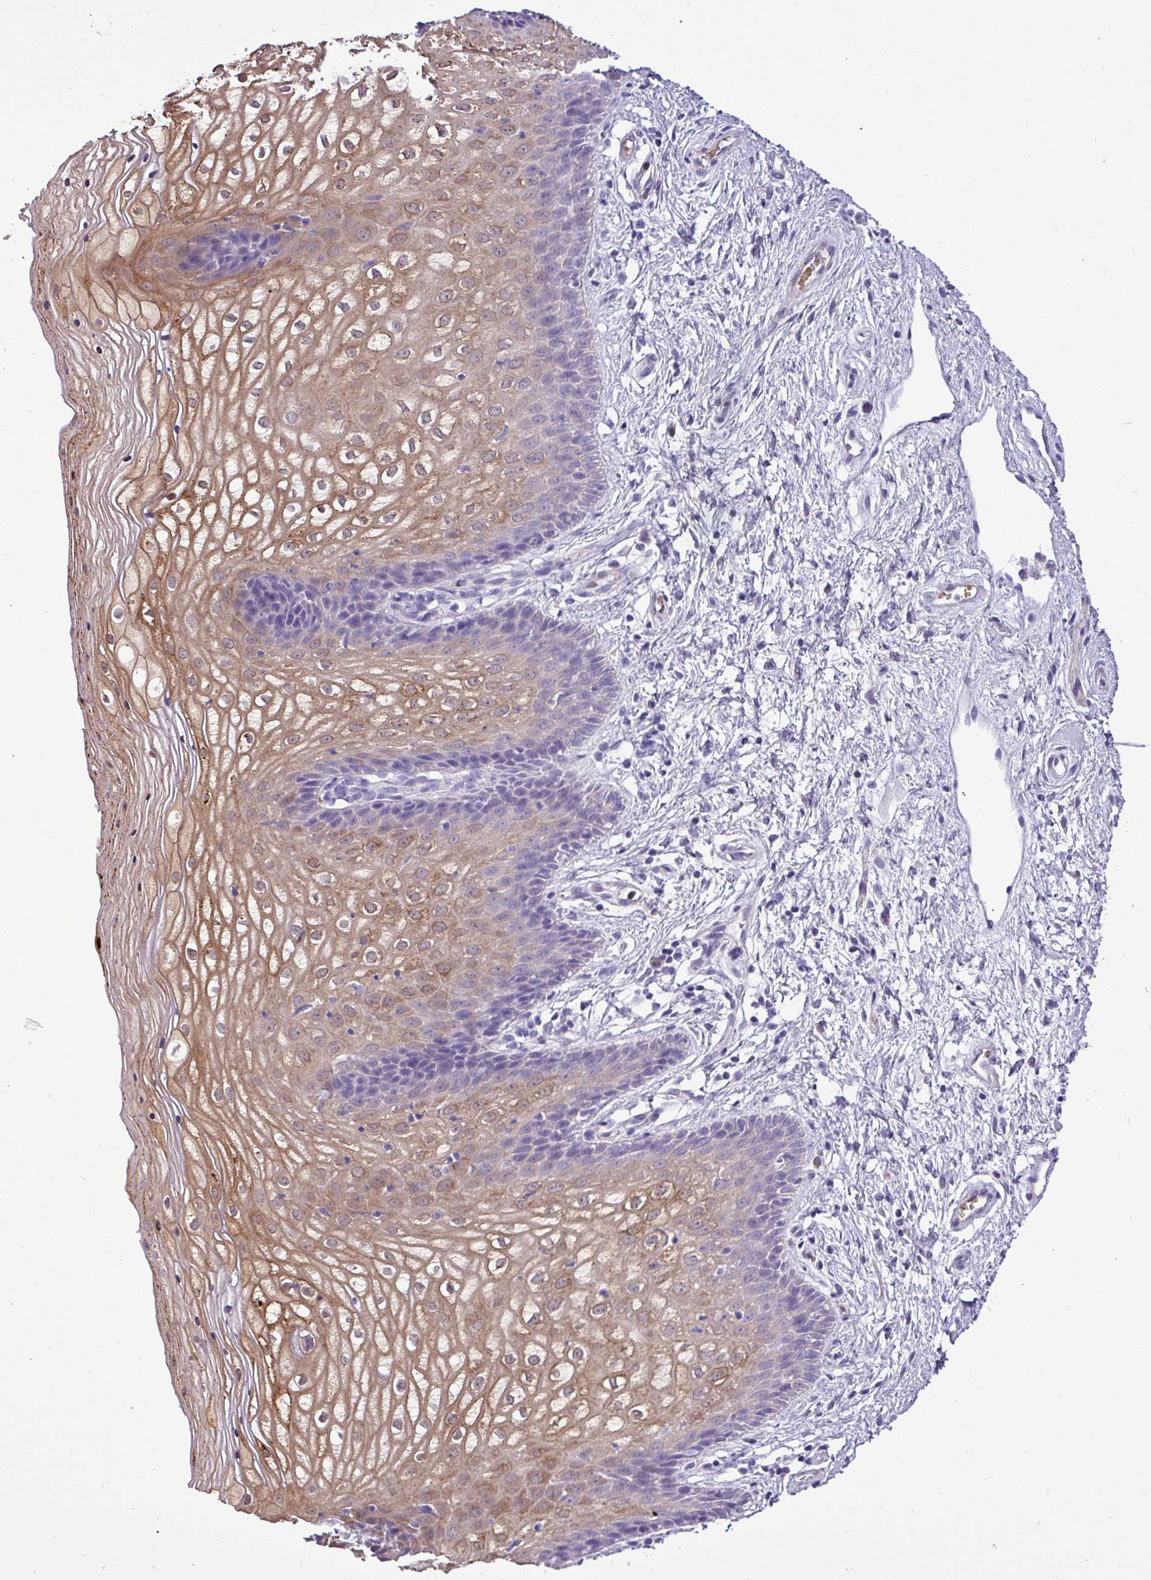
{"staining": {"intensity": "moderate", "quantity": "<25%", "location": "cytoplasmic/membranous"}, "tissue": "vagina", "cell_type": "Squamous epithelial cells", "image_type": "normal", "snomed": [{"axis": "morphology", "description": "Normal tissue, NOS"}, {"axis": "topography", "description": "Vagina"}], "caption": "Squamous epithelial cells demonstrate moderate cytoplasmic/membranous staining in about <25% of cells in unremarkable vagina. (Stains: DAB in brown, nuclei in blue, Microscopy: brightfield microscopy at high magnification).", "gene": "MGAT4B", "patient": {"sex": "female", "age": 34}}